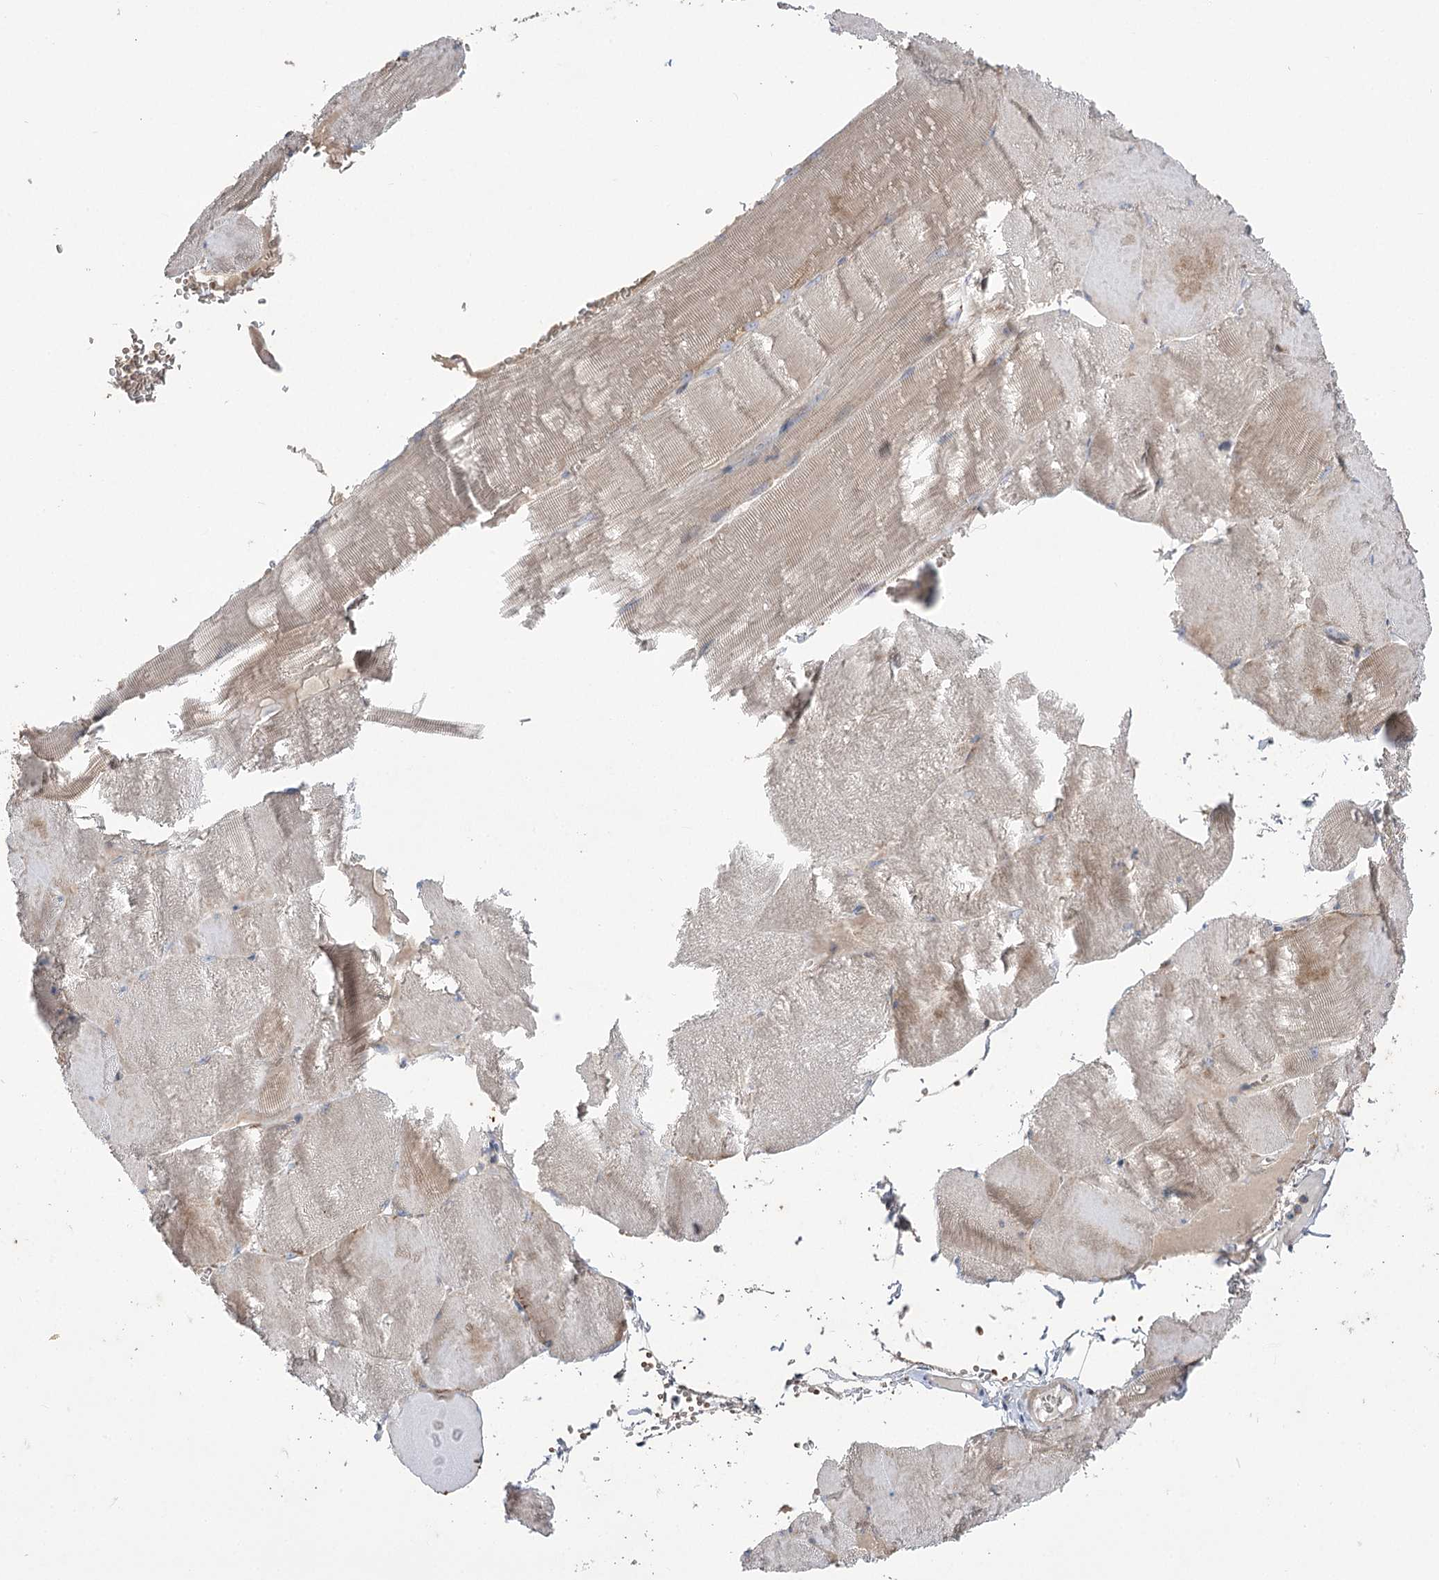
{"staining": {"intensity": "weak", "quantity": "<25%", "location": "cytoplasmic/membranous"}, "tissue": "skeletal muscle", "cell_type": "Myocytes", "image_type": "normal", "snomed": [{"axis": "morphology", "description": "Normal tissue, NOS"}, {"axis": "morphology", "description": "Basal cell carcinoma"}, {"axis": "topography", "description": "Skeletal muscle"}], "caption": "This is a micrograph of IHC staining of unremarkable skeletal muscle, which shows no positivity in myocytes.", "gene": "TRUB1", "patient": {"sex": "female", "age": 64}}